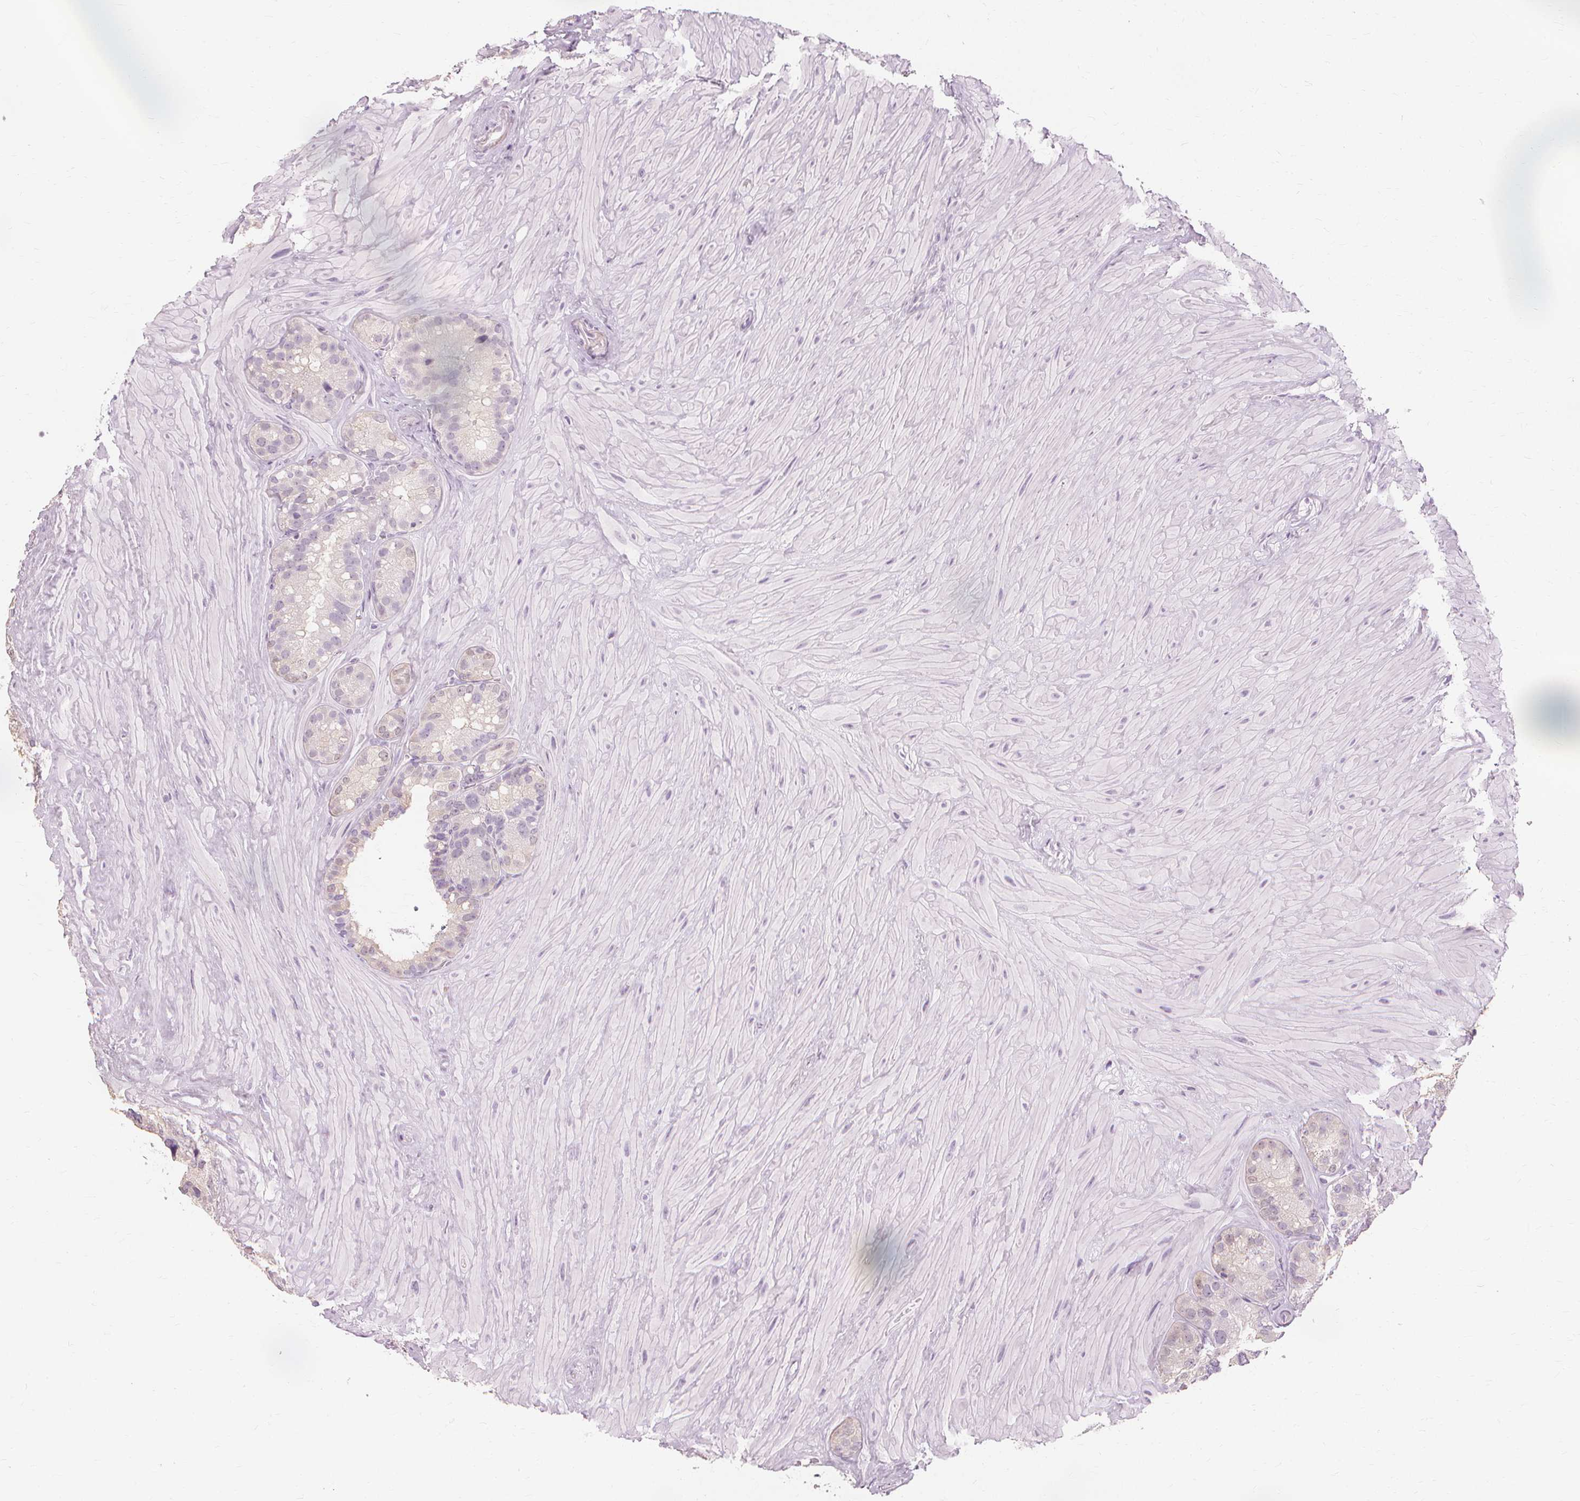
{"staining": {"intensity": "negative", "quantity": "none", "location": "none"}, "tissue": "seminal vesicle", "cell_type": "Glandular cells", "image_type": "normal", "snomed": [{"axis": "morphology", "description": "Normal tissue, NOS"}, {"axis": "topography", "description": "Seminal veicle"}], "caption": "A high-resolution photomicrograph shows immunohistochemistry (IHC) staining of normal seminal vesicle, which reveals no significant positivity in glandular cells.", "gene": "MUC12", "patient": {"sex": "male", "age": 60}}